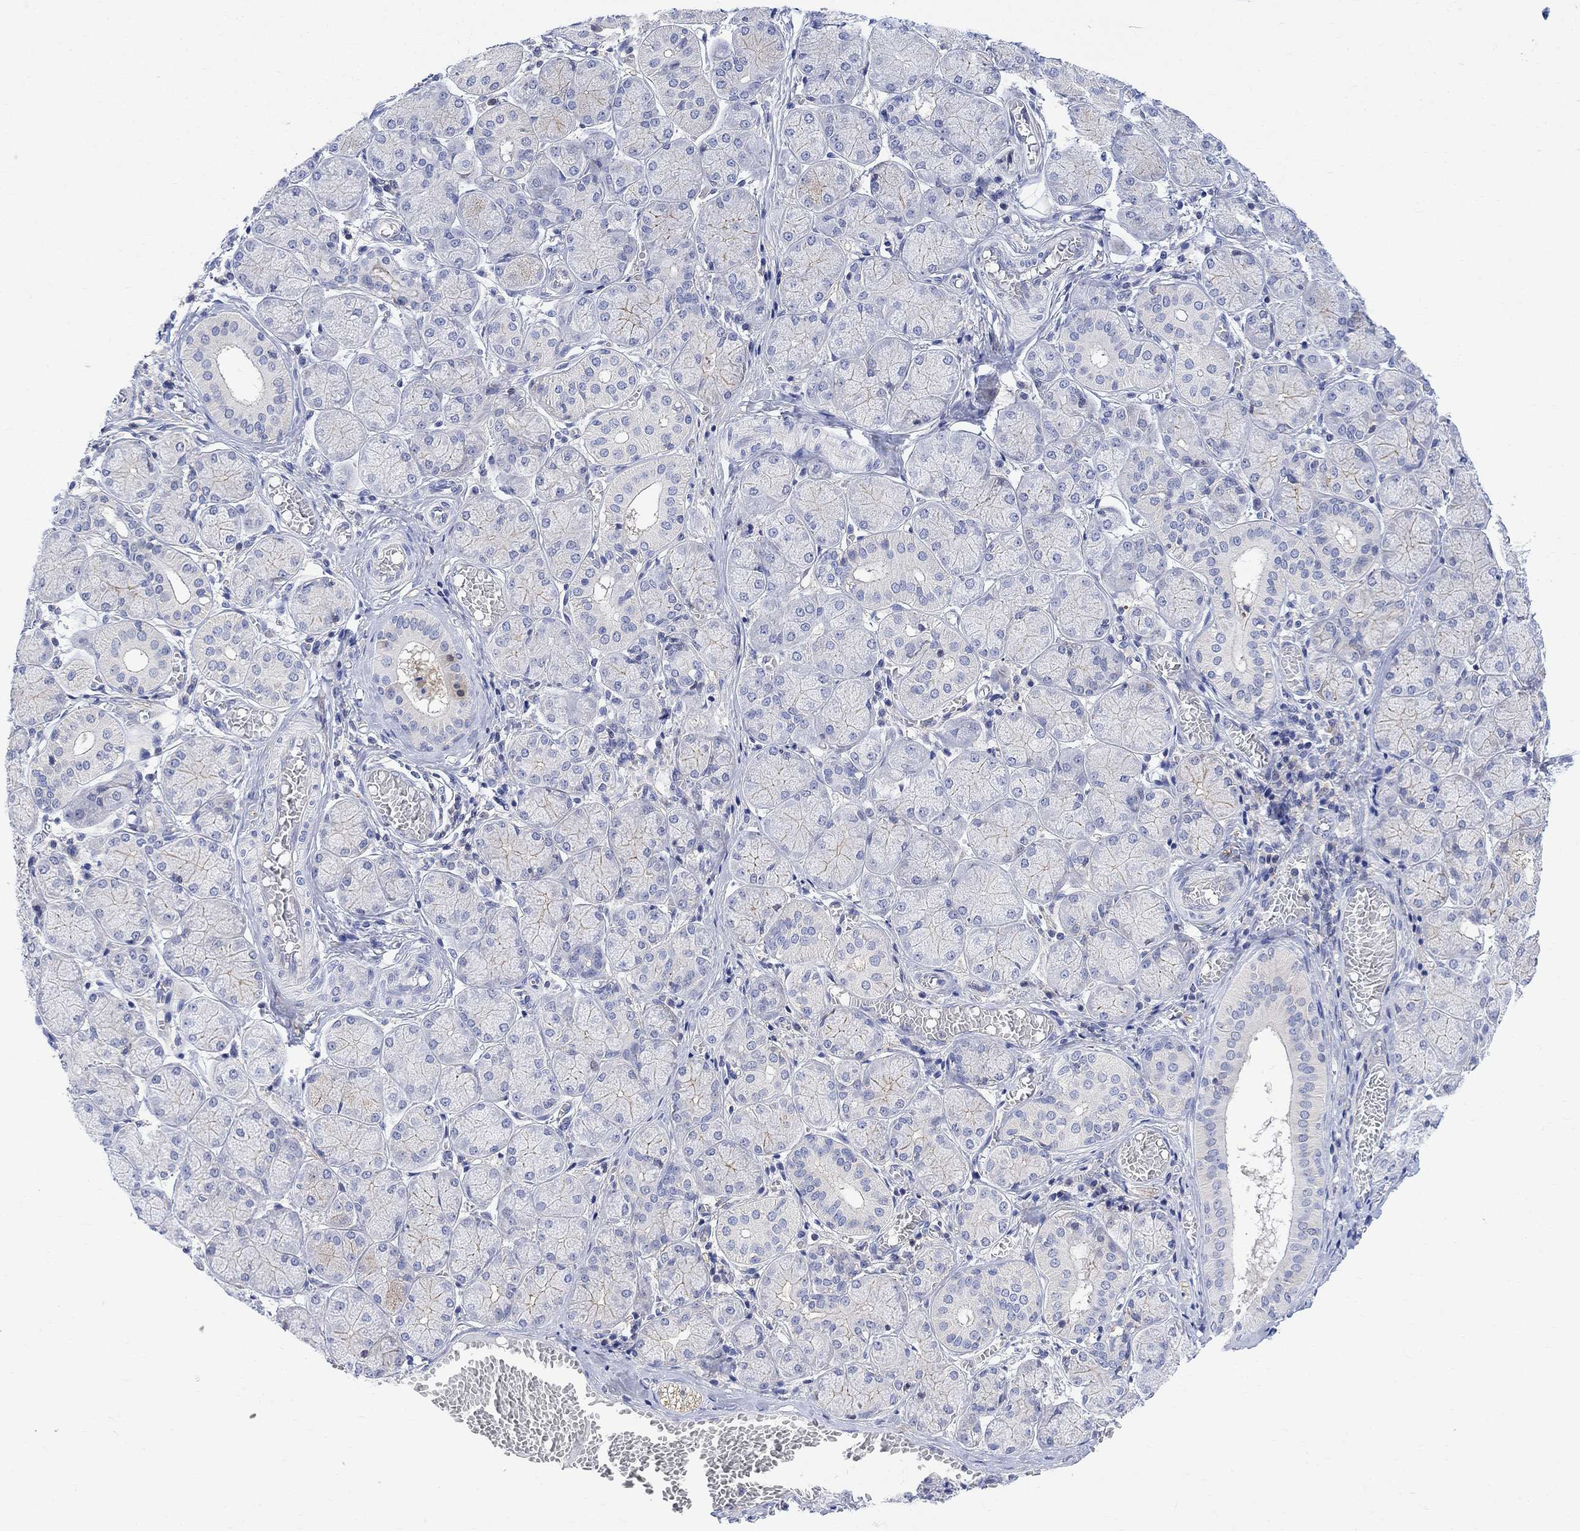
{"staining": {"intensity": "moderate", "quantity": "<25%", "location": "cytoplasmic/membranous"}, "tissue": "salivary gland", "cell_type": "Glandular cells", "image_type": "normal", "snomed": [{"axis": "morphology", "description": "Normal tissue, NOS"}, {"axis": "topography", "description": "Salivary gland"}, {"axis": "topography", "description": "Peripheral nerve tissue"}], "caption": "Immunohistochemical staining of unremarkable human salivary gland exhibits moderate cytoplasmic/membranous protein expression in approximately <25% of glandular cells. Nuclei are stained in blue.", "gene": "ARSK", "patient": {"sex": "female", "age": 24}}